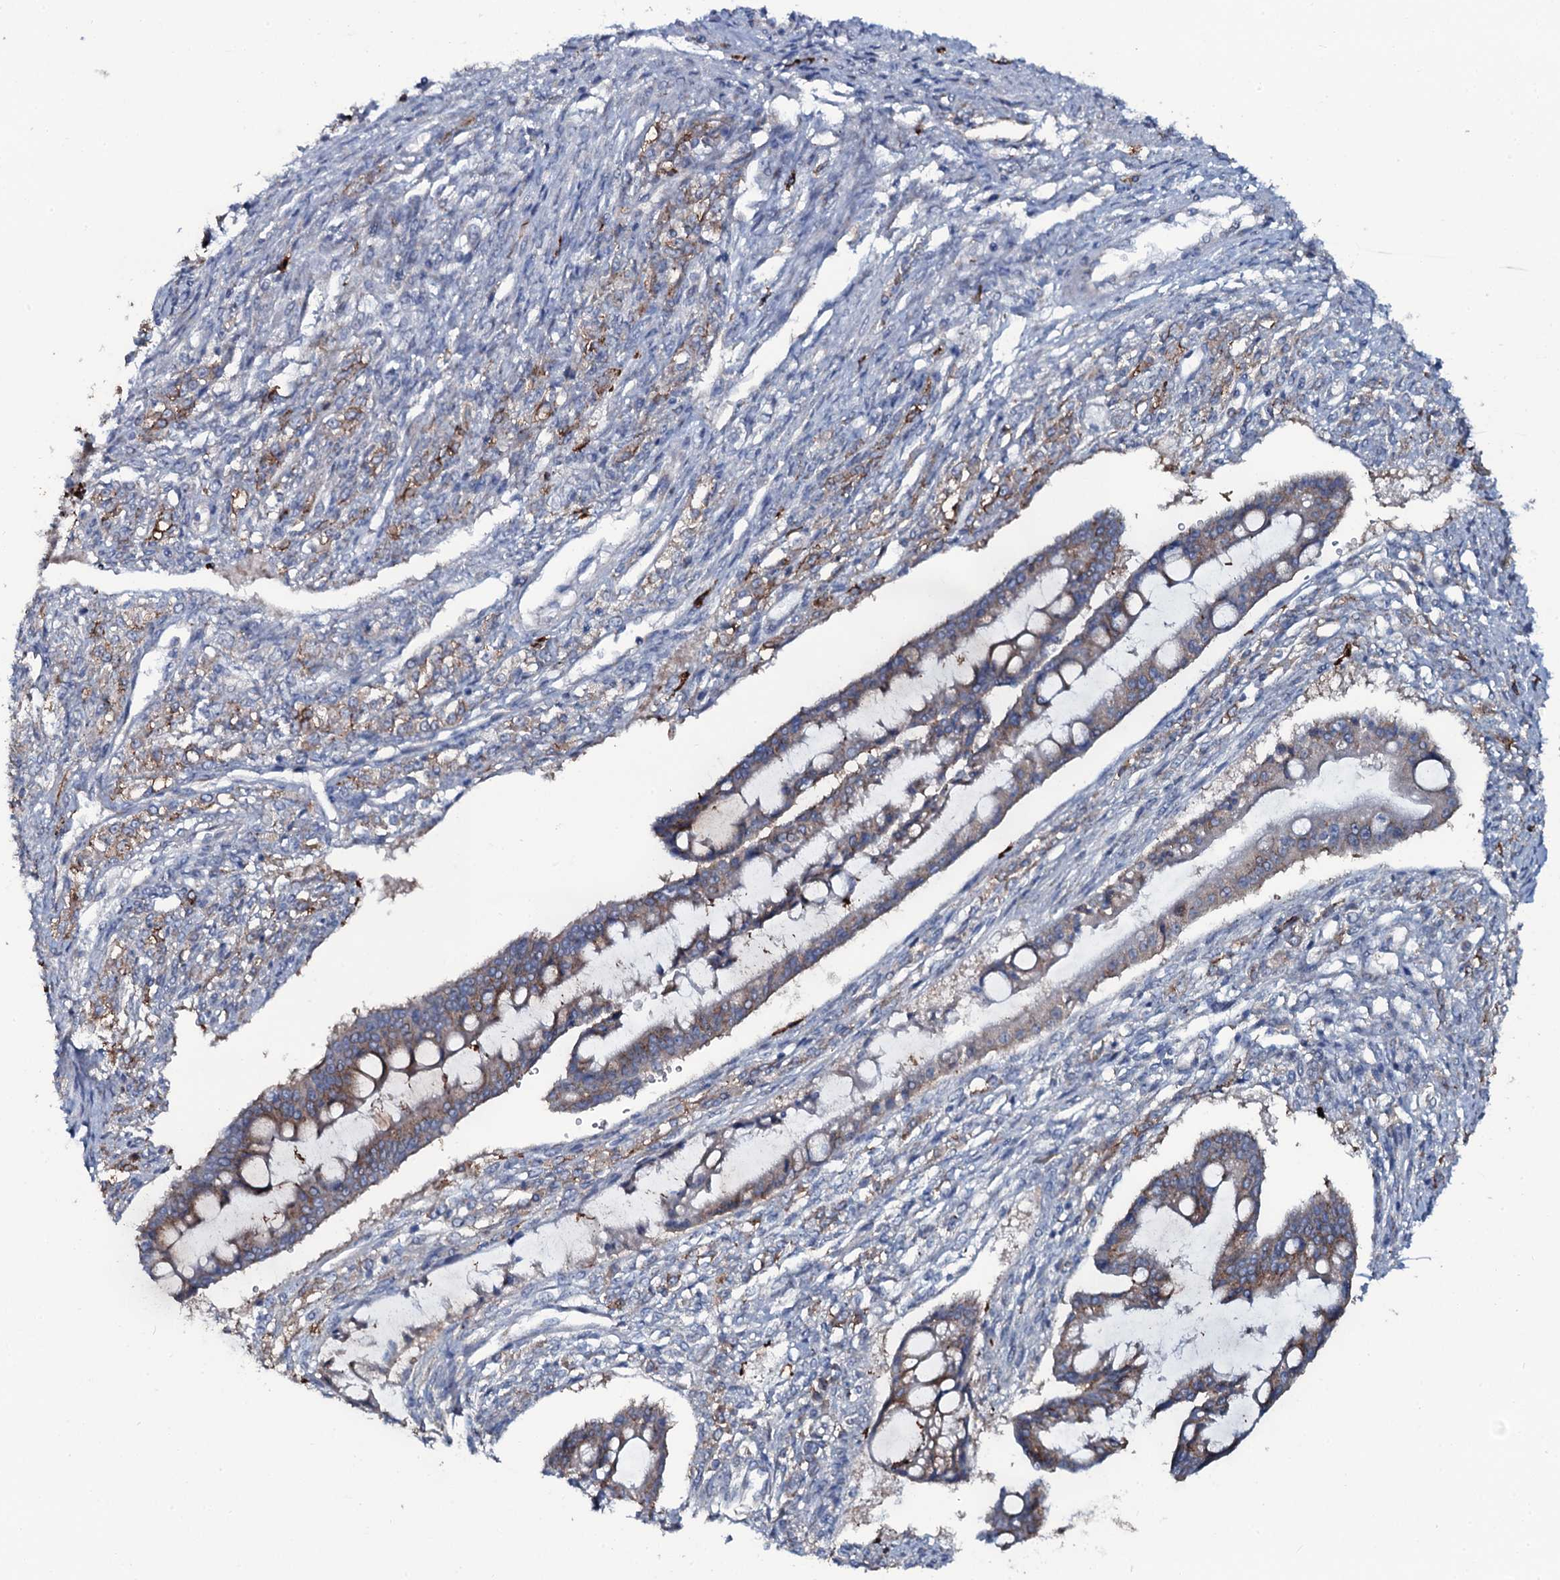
{"staining": {"intensity": "weak", "quantity": ">75%", "location": "cytoplasmic/membranous"}, "tissue": "ovarian cancer", "cell_type": "Tumor cells", "image_type": "cancer", "snomed": [{"axis": "morphology", "description": "Cystadenocarcinoma, mucinous, NOS"}, {"axis": "topography", "description": "Ovary"}], "caption": "Protein positivity by immunohistochemistry (IHC) exhibits weak cytoplasmic/membranous expression in approximately >75% of tumor cells in ovarian mucinous cystadenocarcinoma.", "gene": "OSBPL2", "patient": {"sex": "female", "age": 73}}